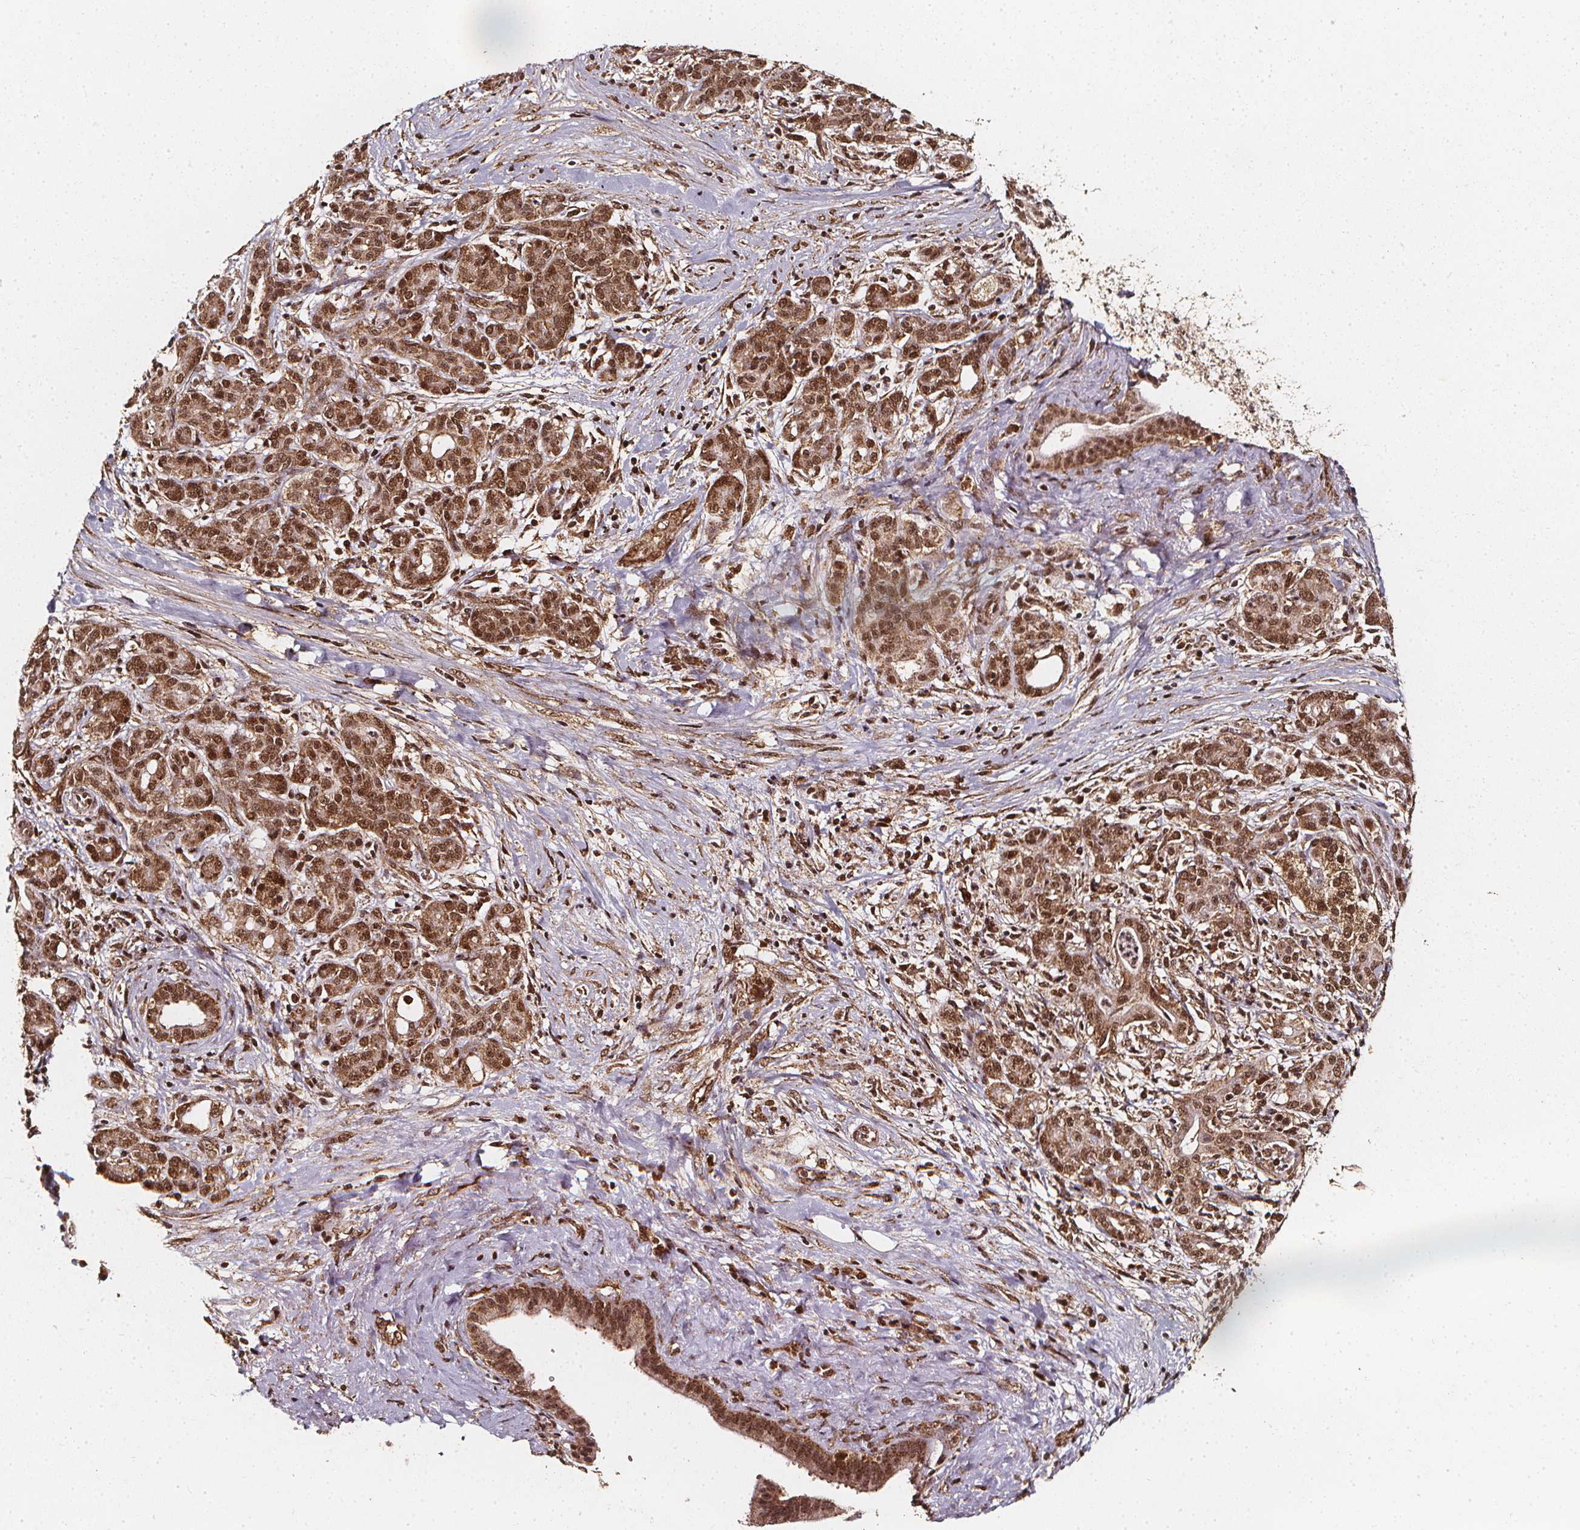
{"staining": {"intensity": "moderate", "quantity": ">75%", "location": "cytoplasmic/membranous,nuclear"}, "tissue": "pancreatic cancer", "cell_type": "Tumor cells", "image_type": "cancer", "snomed": [{"axis": "morphology", "description": "Adenocarcinoma, NOS"}, {"axis": "topography", "description": "Pancreas"}], "caption": "The photomicrograph exhibits immunohistochemical staining of adenocarcinoma (pancreatic). There is moderate cytoplasmic/membranous and nuclear expression is appreciated in about >75% of tumor cells. (DAB IHC with brightfield microscopy, high magnification).", "gene": "SMN1", "patient": {"sex": "male", "age": 44}}